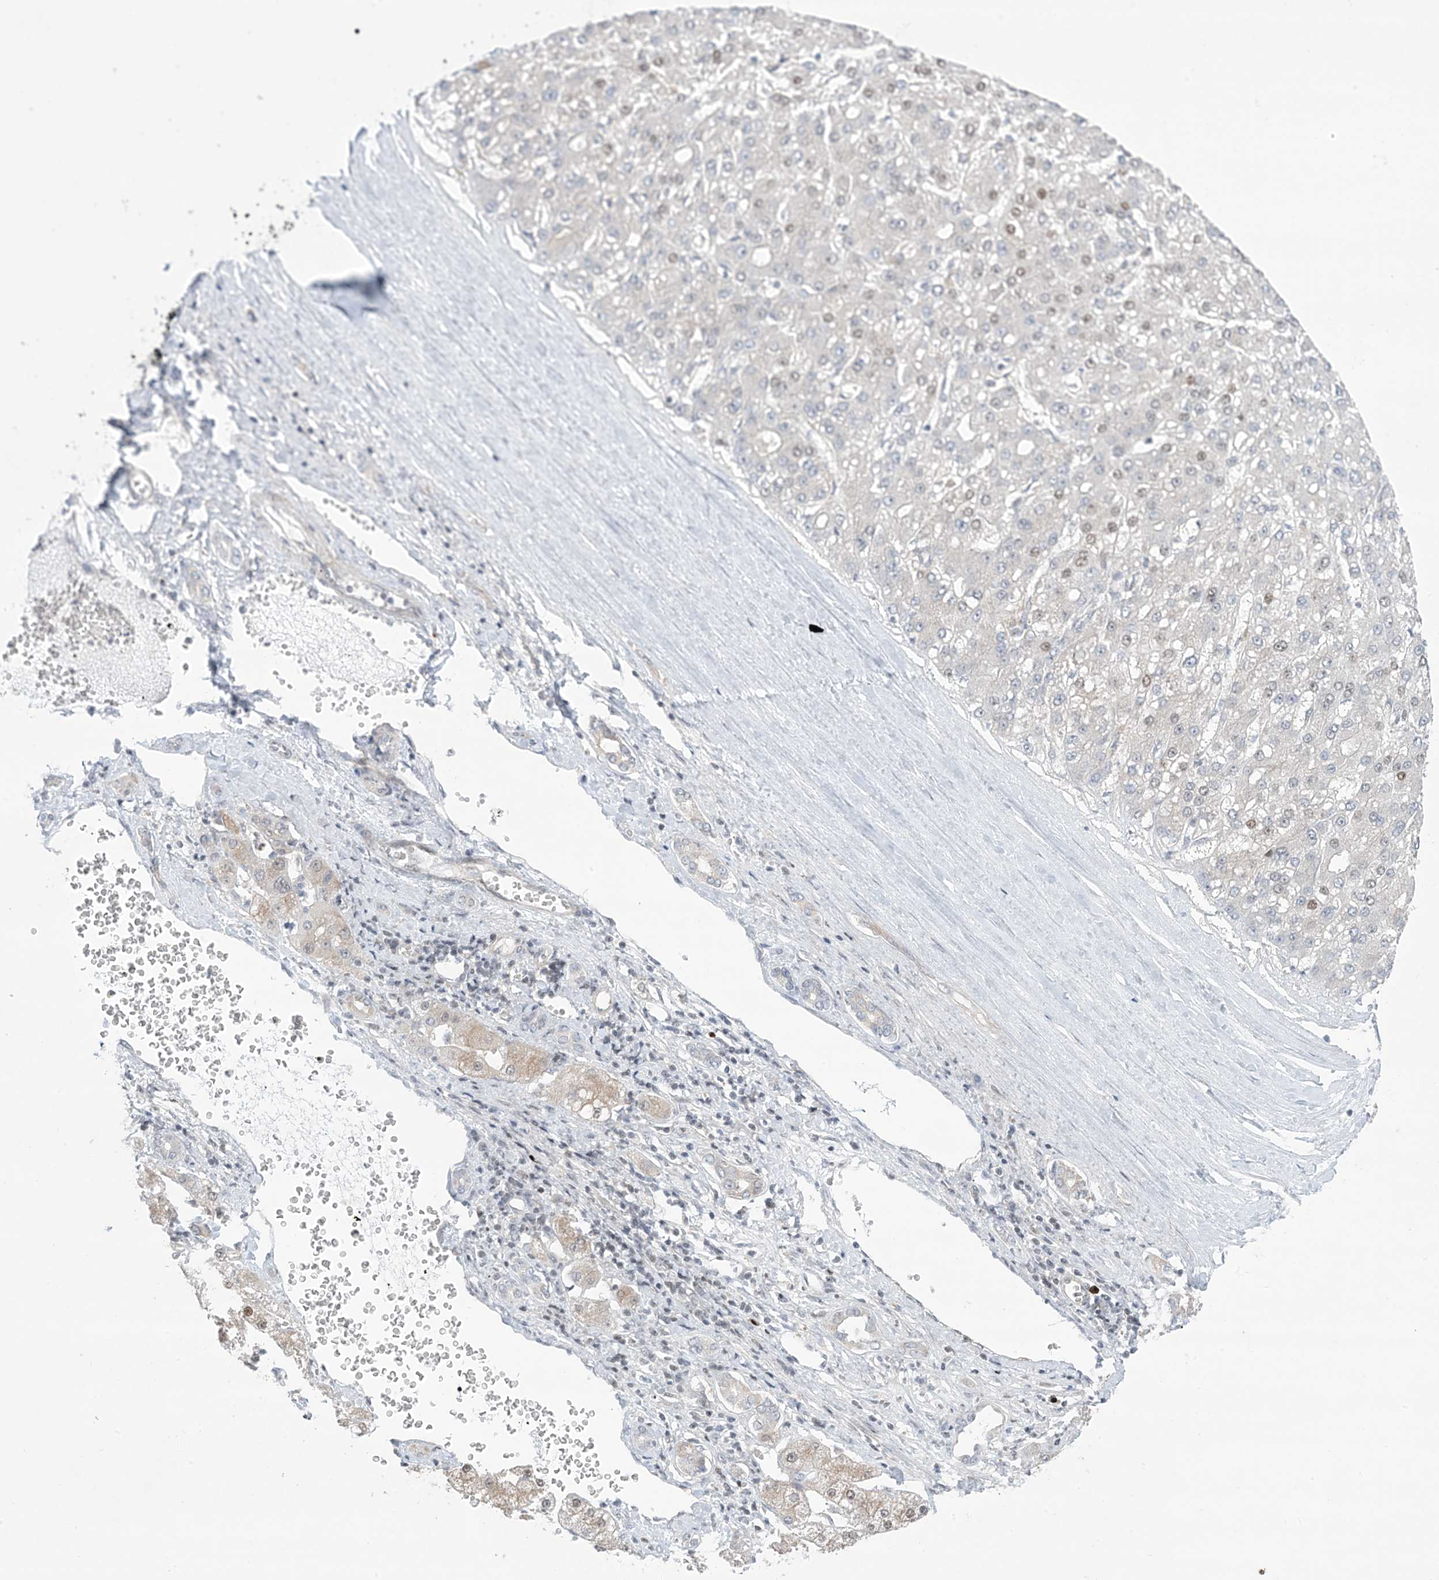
{"staining": {"intensity": "moderate", "quantity": "<25%", "location": "nuclear"}, "tissue": "liver cancer", "cell_type": "Tumor cells", "image_type": "cancer", "snomed": [{"axis": "morphology", "description": "Carcinoma, Hepatocellular, NOS"}, {"axis": "topography", "description": "Liver"}], "caption": "Human liver hepatocellular carcinoma stained with a brown dye demonstrates moderate nuclear positive expression in approximately <25% of tumor cells.", "gene": "TFPT", "patient": {"sex": "male", "age": 67}}